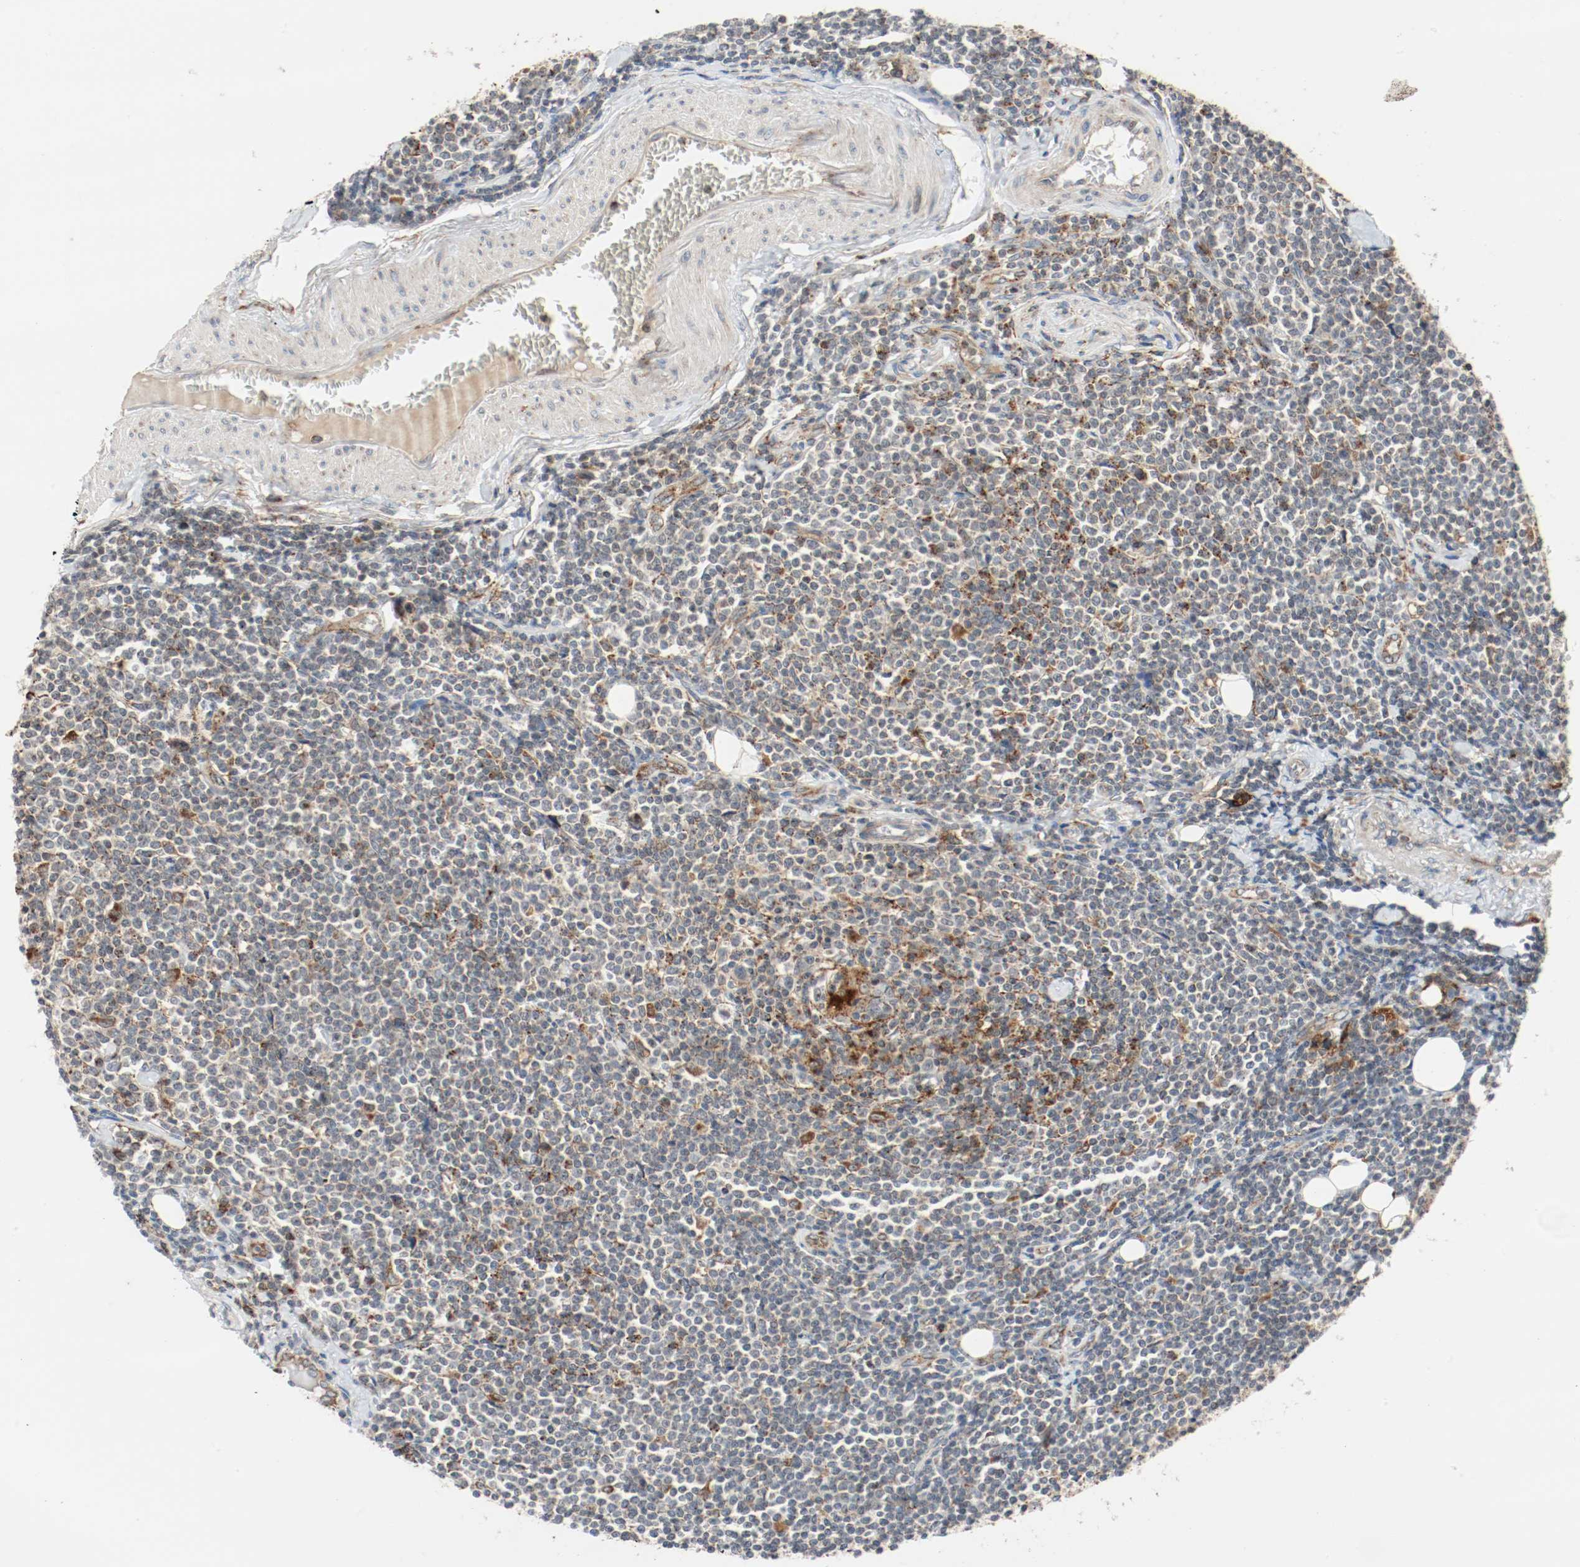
{"staining": {"intensity": "weak", "quantity": "25%-75%", "location": "cytoplasmic/membranous"}, "tissue": "lymphoma", "cell_type": "Tumor cells", "image_type": "cancer", "snomed": [{"axis": "morphology", "description": "Malignant lymphoma, non-Hodgkin's type, Low grade"}, {"axis": "topography", "description": "Soft tissue"}], "caption": "Malignant lymphoma, non-Hodgkin's type (low-grade) stained for a protein (brown) reveals weak cytoplasmic/membranous positive expression in approximately 25%-75% of tumor cells.", "gene": "LAMP2", "patient": {"sex": "male", "age": 92}}